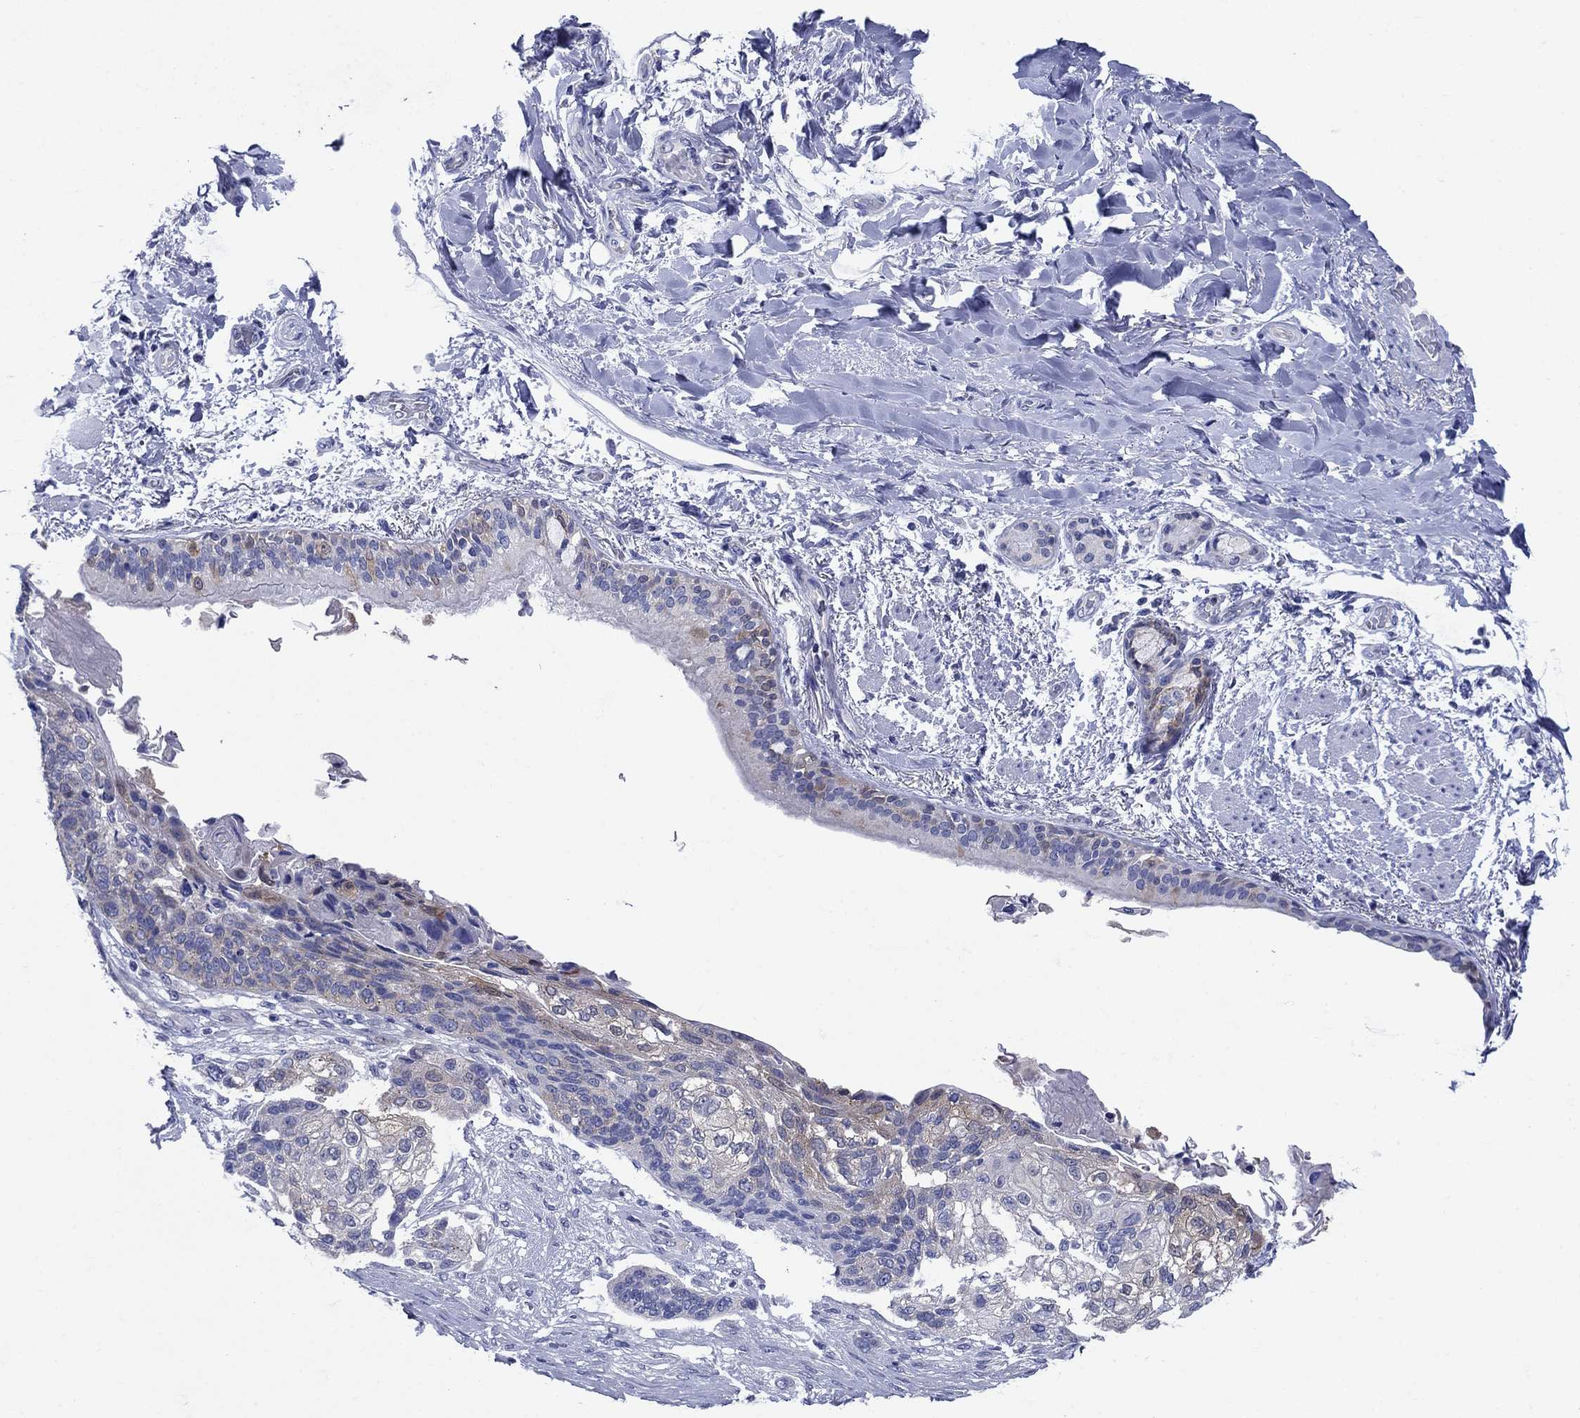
{"staining": {"intensity": "negative", "quantity": "none", "location": "none"}, "tissue": "lung cancer", "cell_type": "Tumor cells", "image_type": "cancer", "snomed": [{"axis": "morphology", "description": "Squamous cell carcinoma, NOS"}, {"axis": "topography", "description": "Lung"}], "caption": "IHC of human lung cancer displays no expression in tumor cells.", "gene": "SULT2B1", "patient": {"sex": "male", "age": 69}}